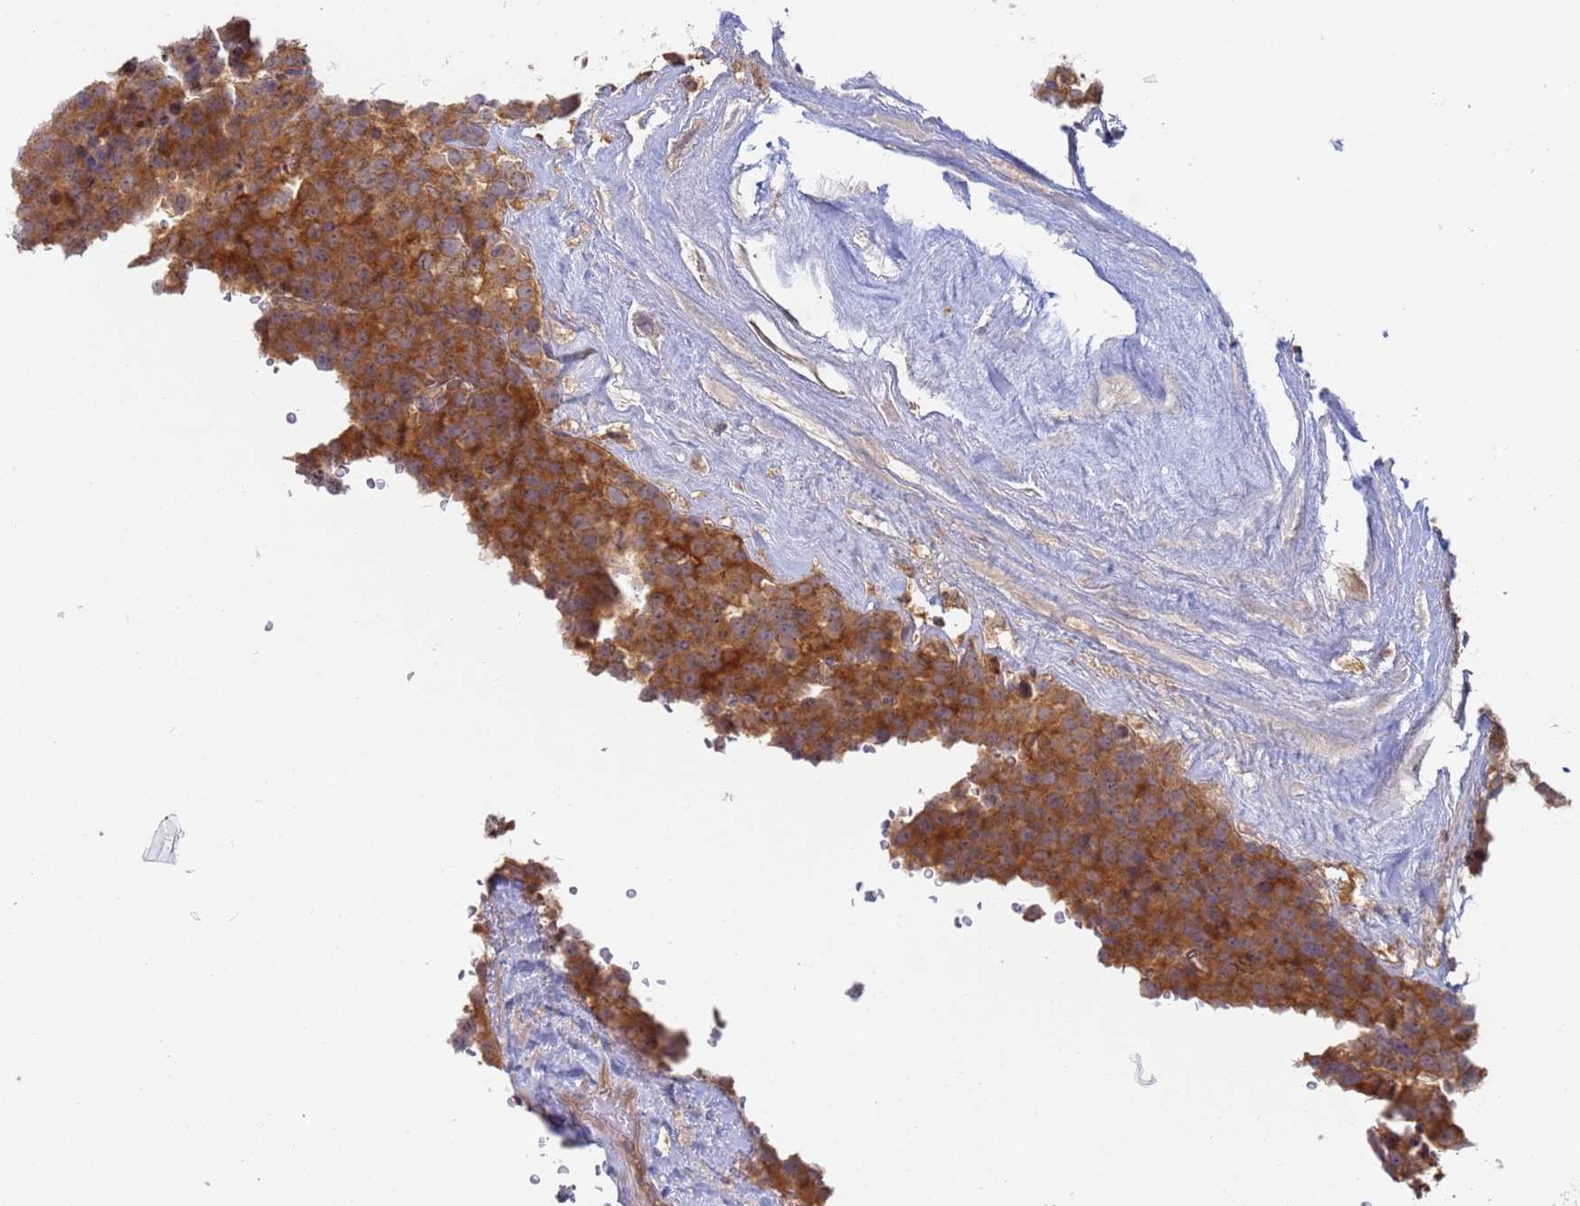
{"staining": {"intensity": "strong", "quantity": ">75%", "location": "cytoplasmic/membranous"}, "tissue": "testis cancer", "cell_type": "Tumor cells", "image_type": "cancer", "snomed": [{"axis": "morphology", "description": "Seminoma, NOS"}, {"axis": "topography", "description": "Testis"}], "caption": "Tumor cells display high levels of strong cytoplasmic/membranous expression in about >75% of cells in testis cancer (seminoma).", "gene": "SHARPIN", "patient": {"sex": "male", "age": 71}}